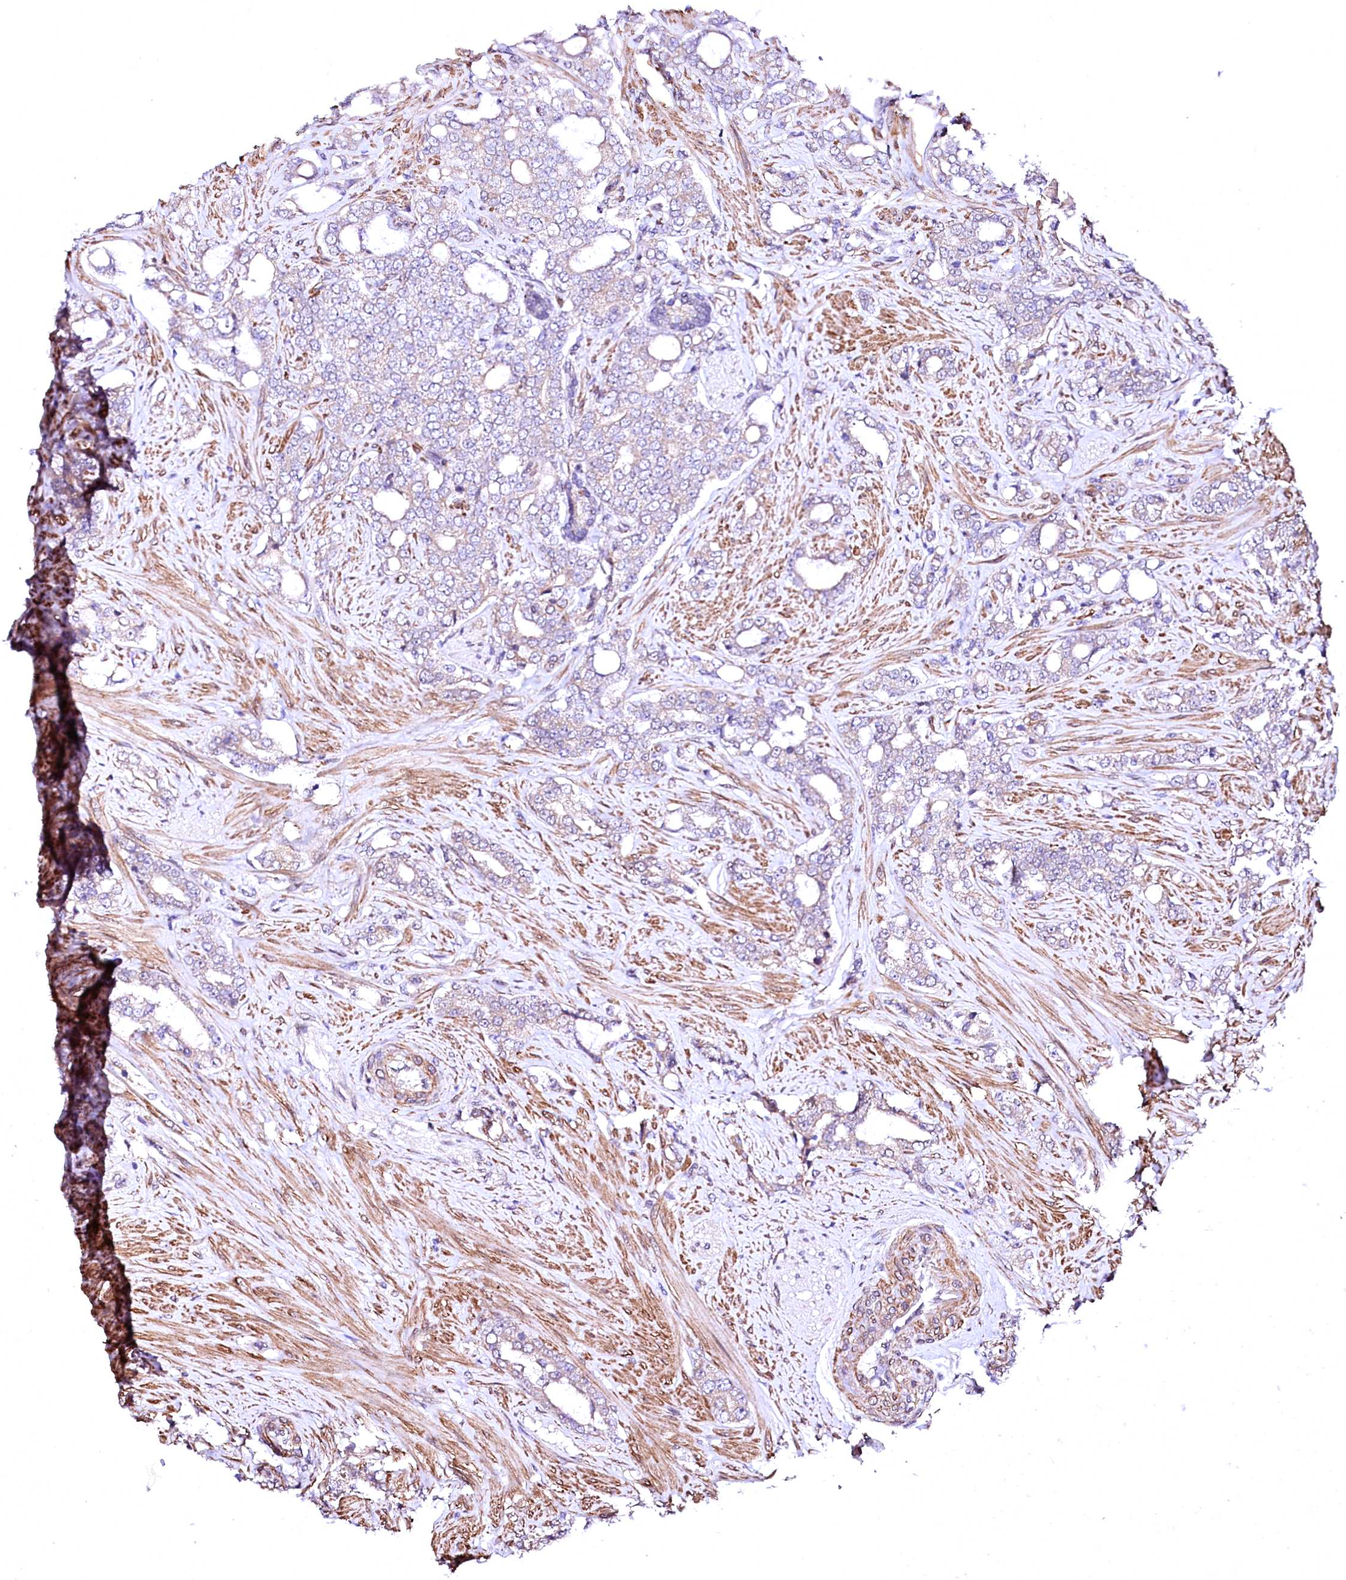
{"staining": {"intensity": "weak", "quantity": "<25%", "location": "cytoplasmic/membranous"}, "tissue": "prostate cancer", "cell_type": "Tumor cells", "image_type": "cancer", "snomed": [{"axis": "morphology", "description": "Adenocarcinoma, High grade"}, {"axis": "topography", "description": "Prostate"}], "caption": "Tumor cells are negative for protein expression in human adenocarcinoma (high-grade) (prostate). Nuclei are stained in blue.", "gene": "GPR176", "patient": {"sex": "male", "age": 64}}